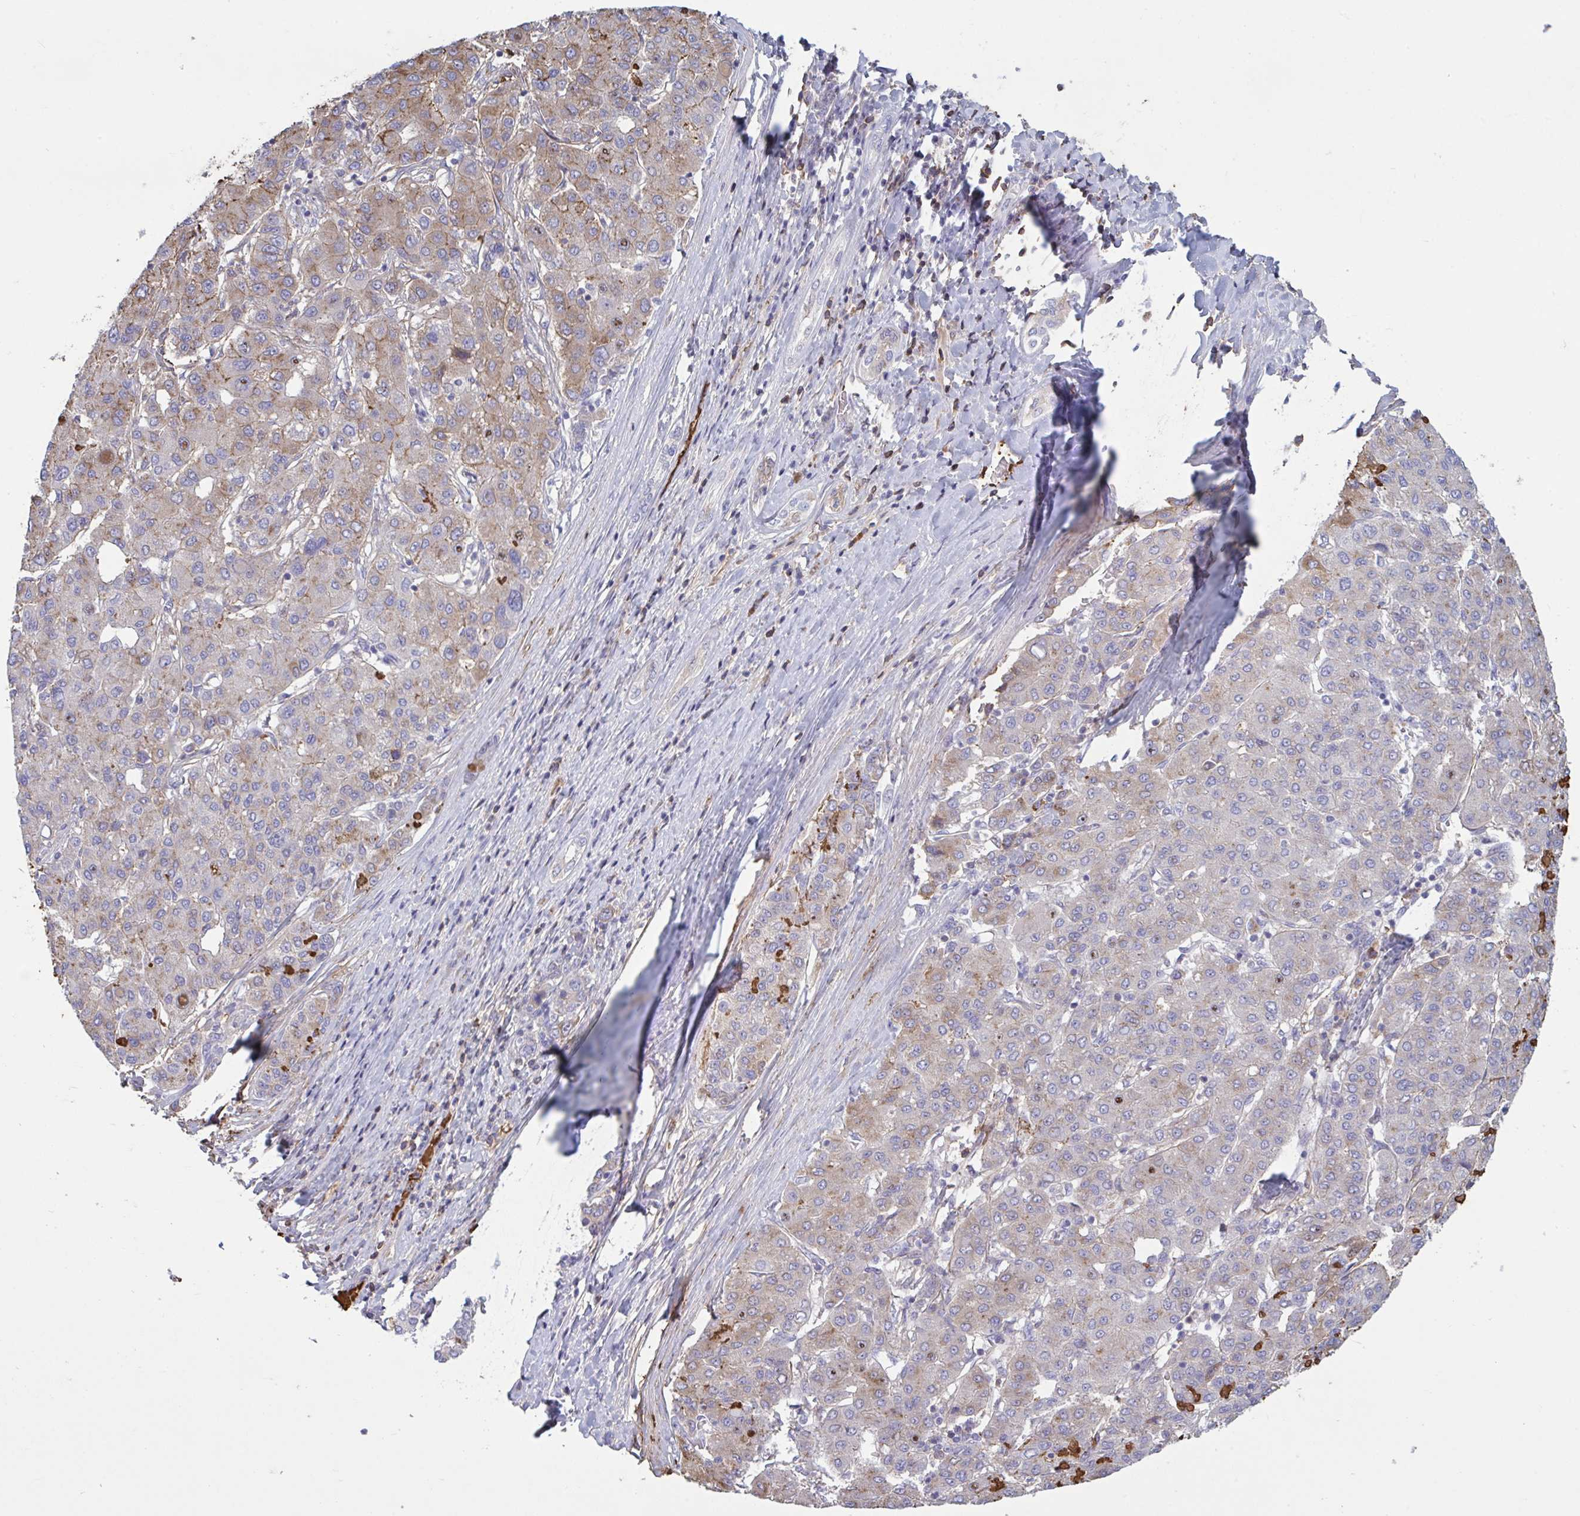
{"staining": {"intensity": "weak", "quantity": "<25%", "location": "cytoplasmic/membranous"}, "tissue": "liver cancer", "cell_type": "Tumor cells", "image_type": "cancer", "snomed": [{"axis": "morphology", "description": "Carcinoma, Hepatocellular, NOS"}, {"axis": "topography", "description": "Liver"}], "caption": "Protein analysis of liver cancer demonstrates no significant positivity in tumor cells.", "gene": "IL1R1", "patient": {"sex": "male", "age": 65}}